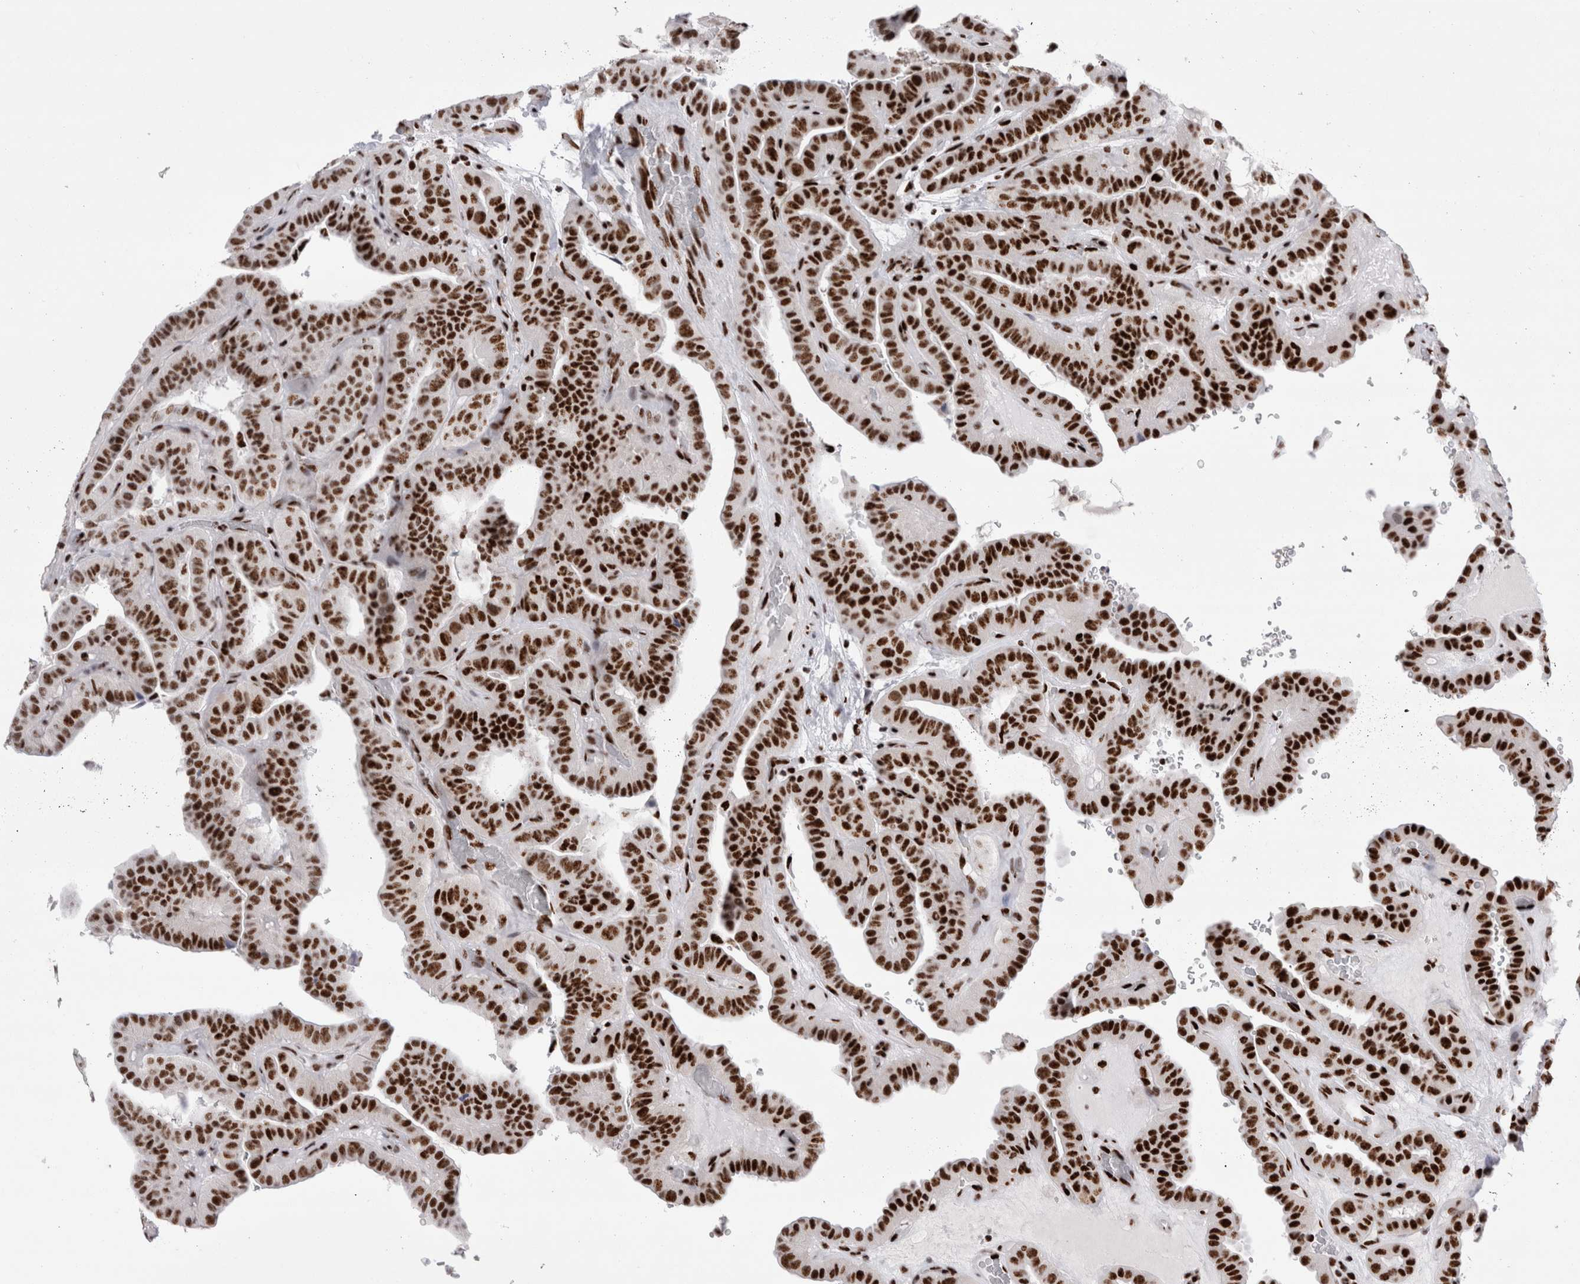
{"staining": {"intensity": "strong", "quantity": ">75%", "location": "nuclear"}, "tissue": "thyroid cancer", "cell_type": "Tumor cells", "image_type": "cancer", "snomed": [{"axis": "morphology", "description": "Papillary adenocarcinoma, NOS"}, {"axis": "topography", "description": "Thyroid gland"}], "caption": "This is a micrograph of immunohistochemistry (IHC) staining of thyroid cancer (papillary adenocarcinoma), which shows strong expression in the nuclear of tumor cells.", "gene": "RBM6", "patient": {"sex": "male", "age": 77}}